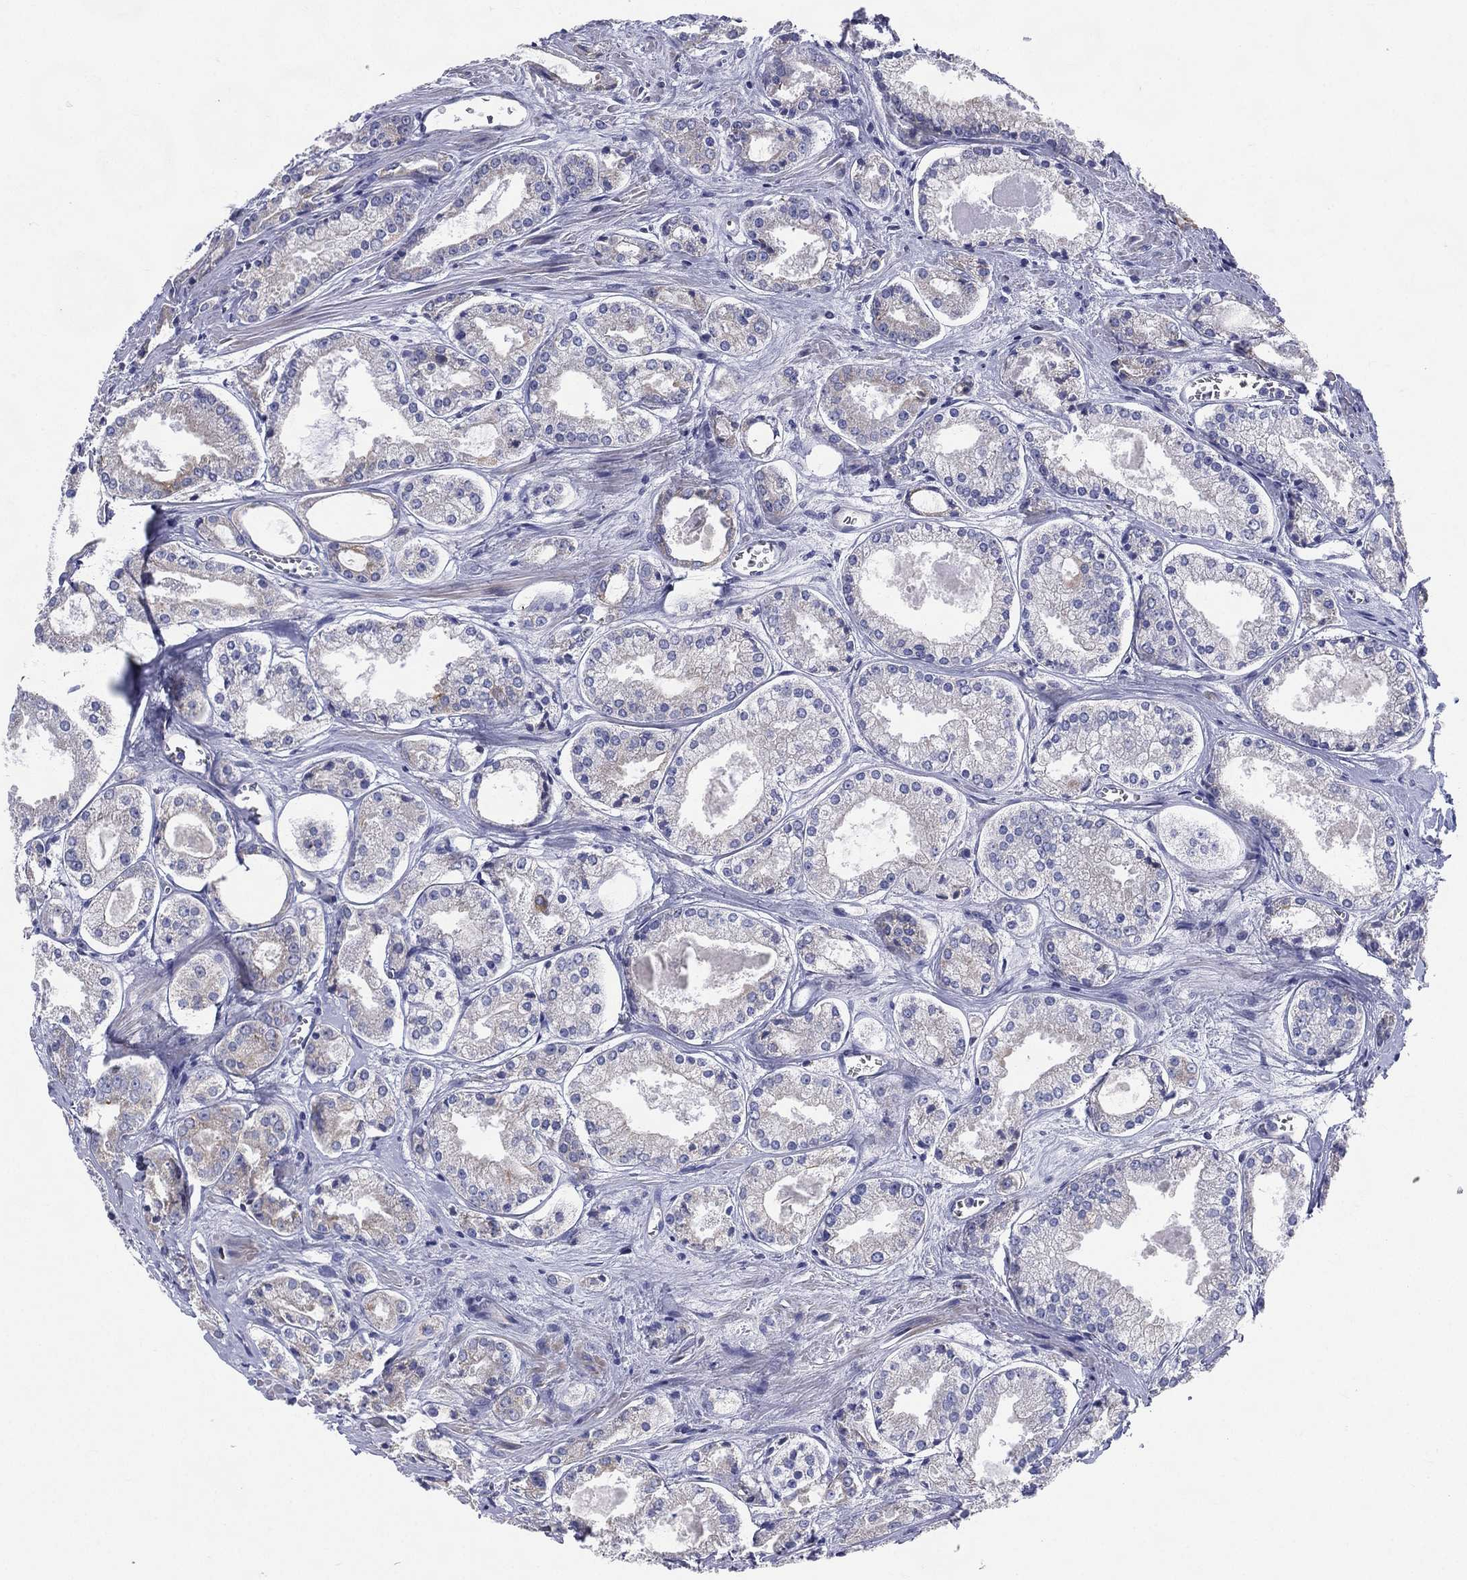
{"staining": {"intensity": "moderate", "quantity": "<25%", "location": "cytoplasmic/membranous"}, "tissue": "prostate cancer", "cell_type": "Tumor cells", "image_type": "cancer", "snomed": [{"axis": "morphology", "description": "Adenocarcinoma, NOS"}, {"axis": "topography", "description": "Prostate"}], "caption": "This is an image of immunohistochemistry staining of prostate cancer, which shows moderate expression in the cytoplasmic/membranous of tumor cells.", "gene": "PWWP3A", "patient": {"sex": "male", "age": 72}}